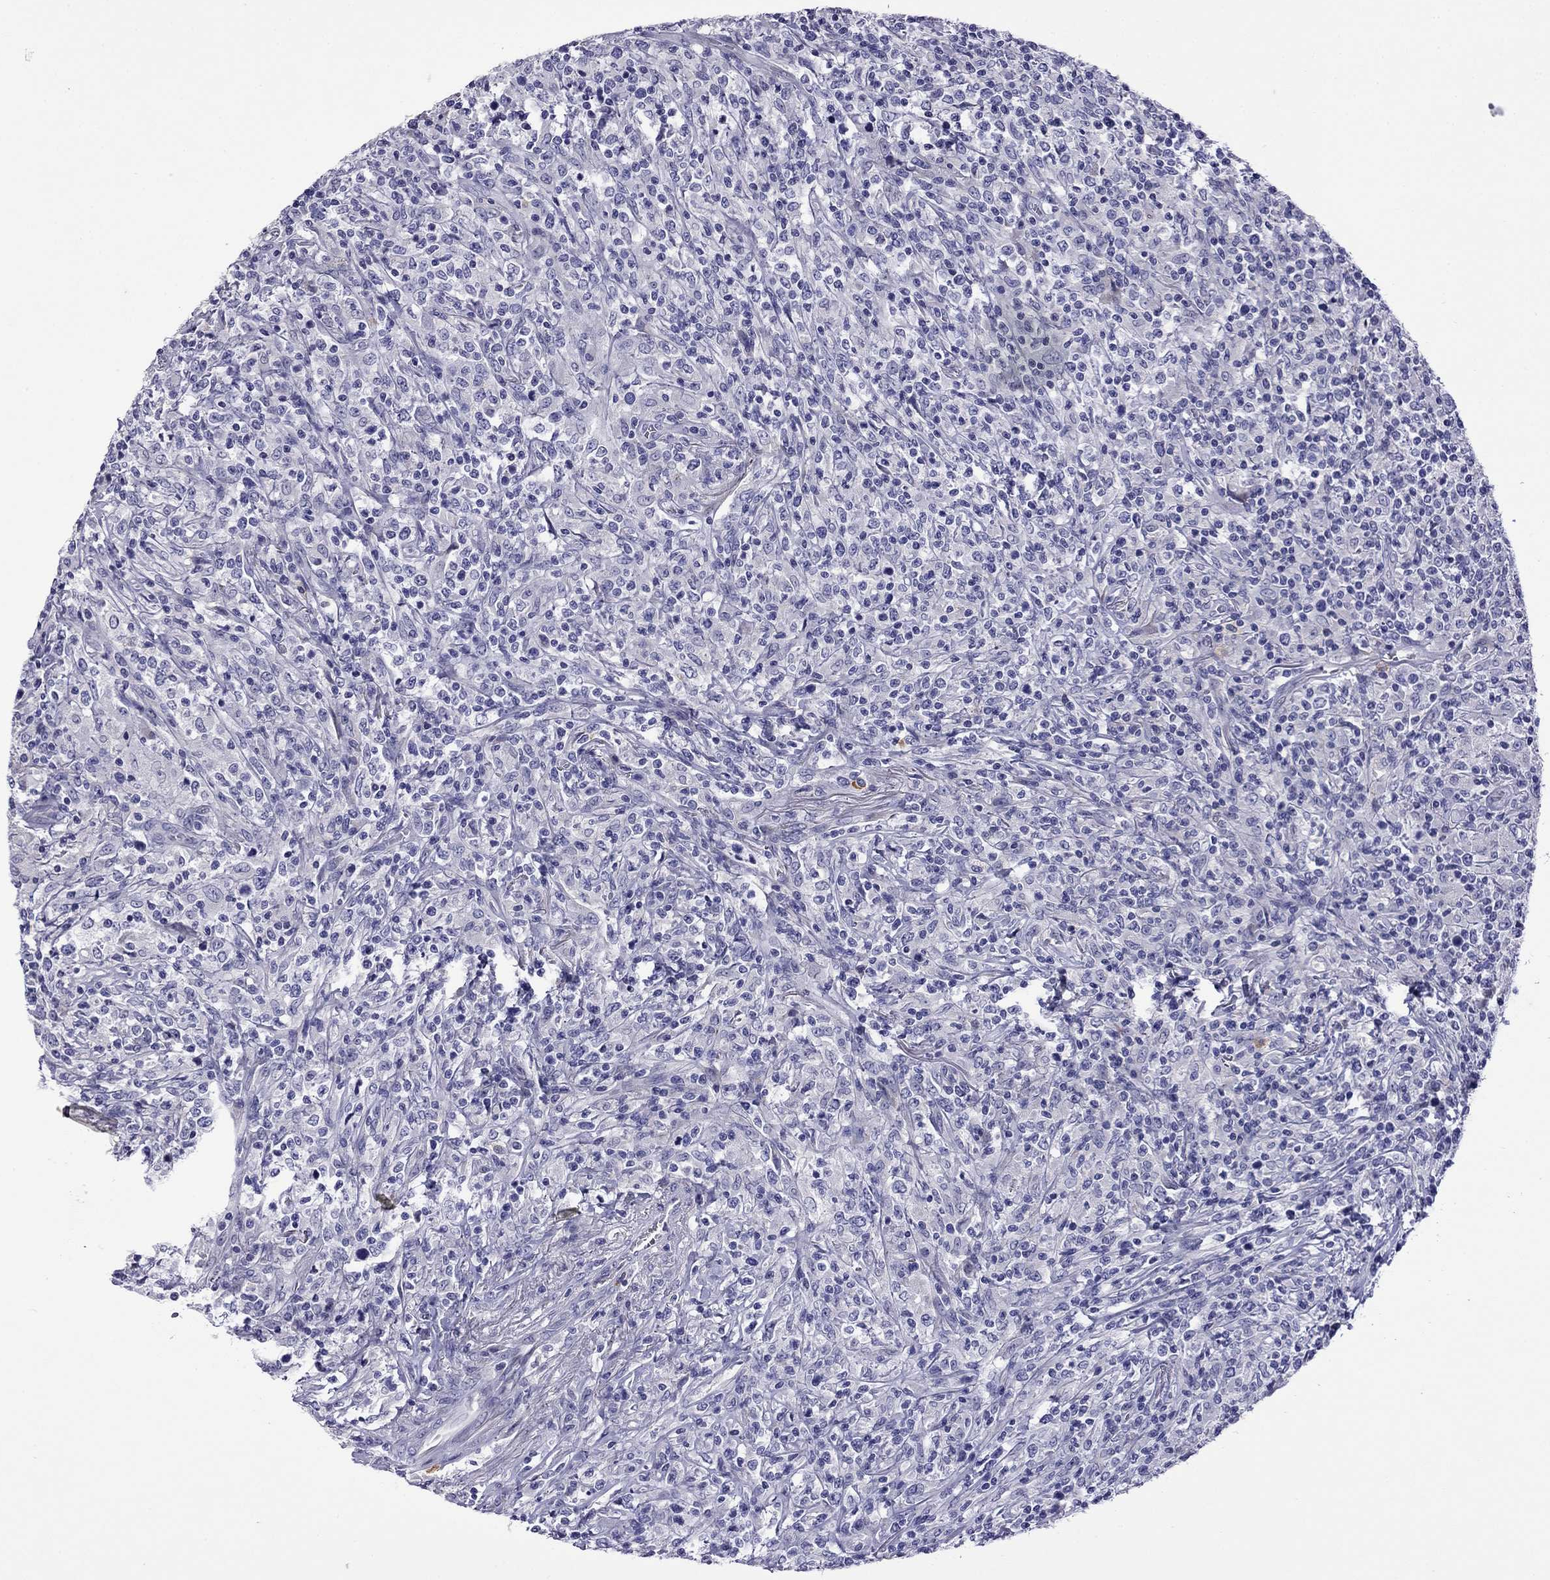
{"staining": {"intensity": "negative", "quantity": "none", "location": "none"}, "tissue": "lymphoma", "cell_type": "Tumor cells", "image_type": "cancer", "snomed": [{"axis": "morphology", "description": "Malignant lymphoma, non-Hodgkin's type, High grade"}, {"axis": "topography", "description": "Lung"}], "caption": "The image demonstrates no significant positivity in tumor cells of malignant lymphoma, non-Hodgkin's type (high-grade). (Immunohistochemistry (ihc), brightfield microscopy, high magnification).", "gene": "STAR", "patient": {"sex": "male", "age": 79}}